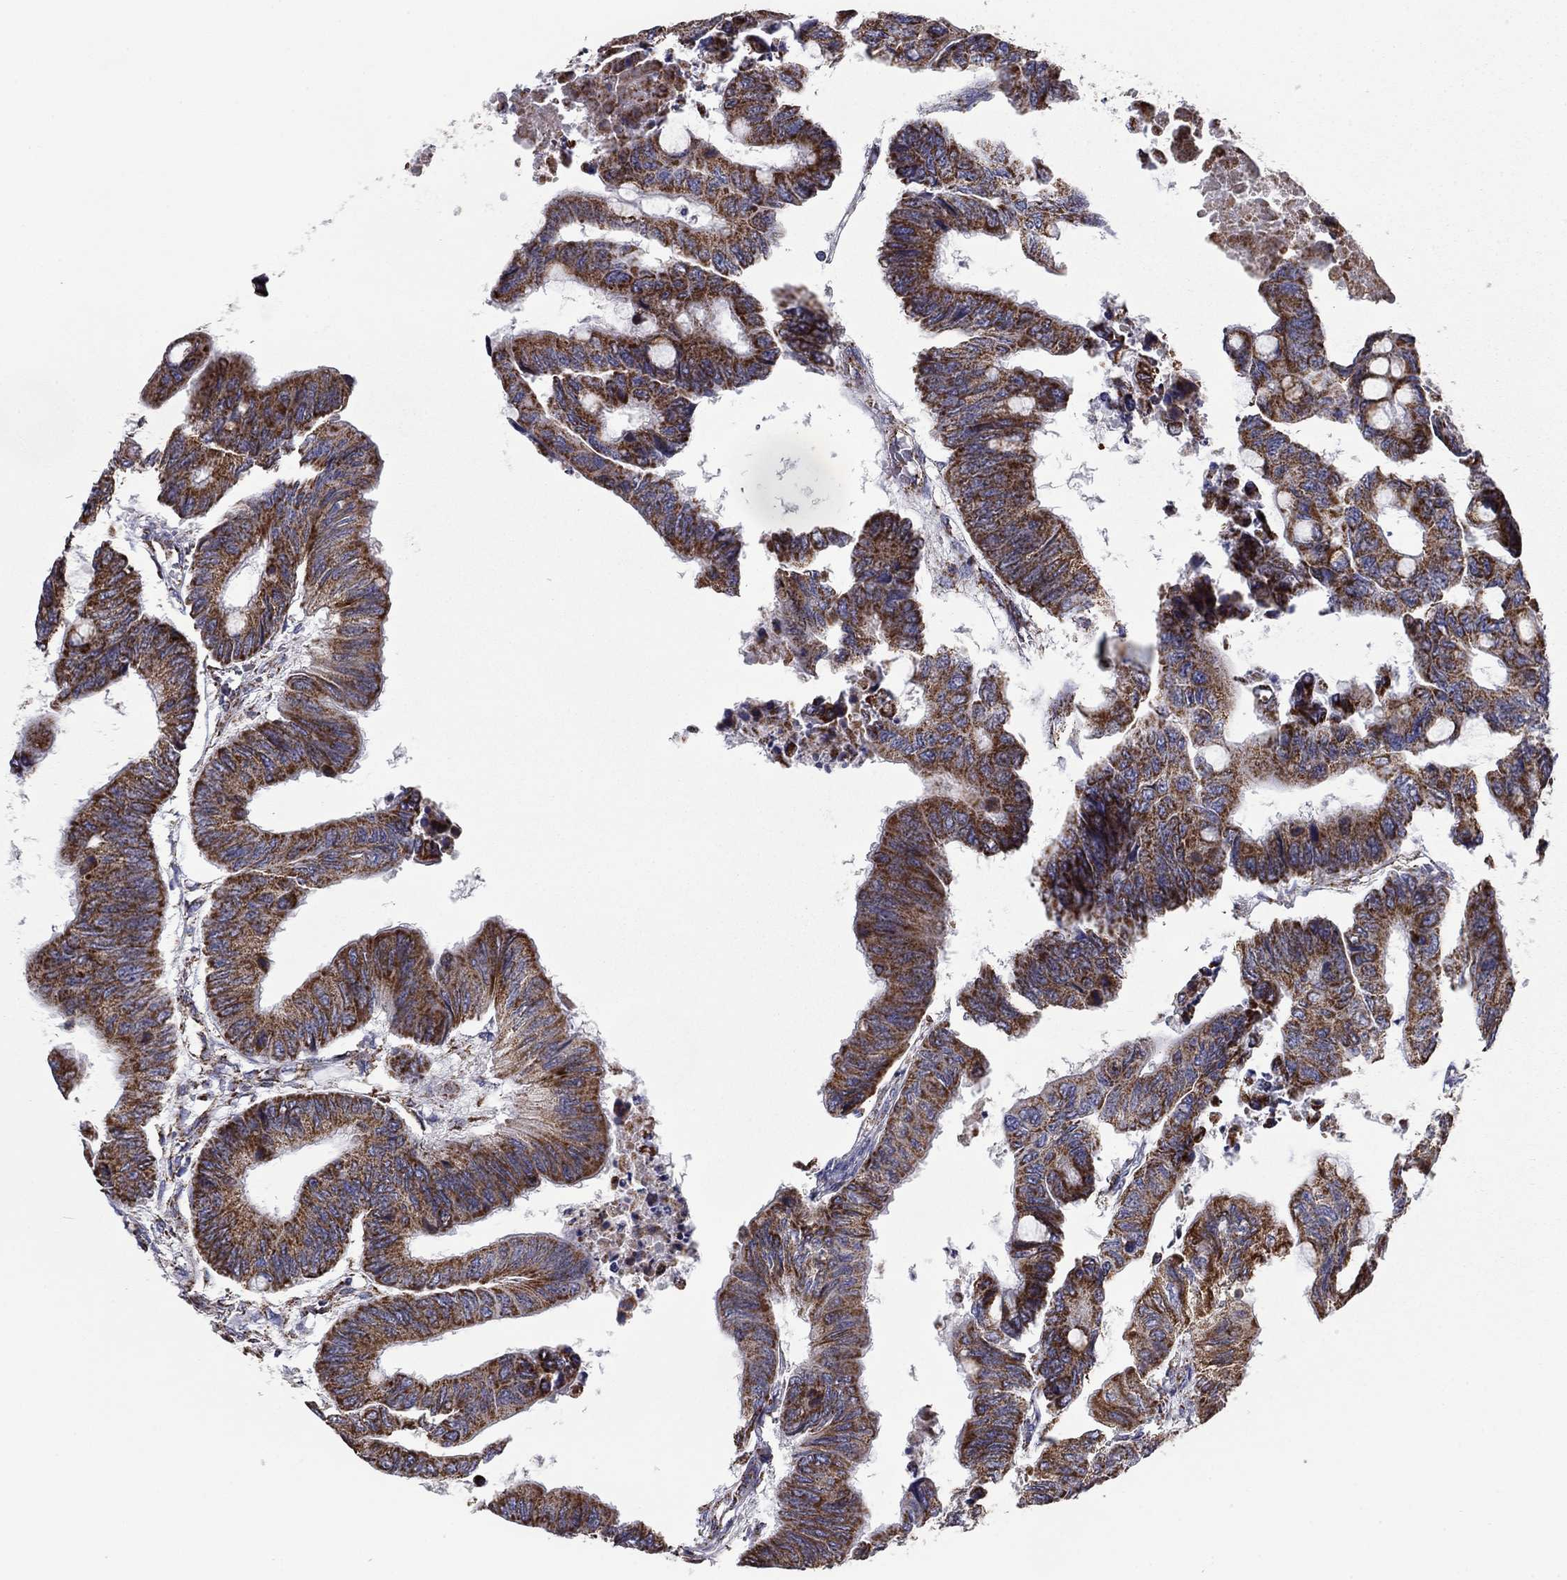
{"staining": {"intensity": "strong", "quantity": ">75%", "location": "cytoplasmic/membranous"}, "tissue": "colorectal cancer", "cell_type": "Tumor cells", "image_type": "cancer", "snomed": [{"axis": "morphology", "description": "Normal tissue, NOS"}, {"axis": "morphology", "description": "Adenocarcinoma, NOS"}, {"axis": "topography", "description": "Rectum"}, {"axis": "topography", "description": "Peripheral nerve tissue"}], "caption": "Immunohistochemical staining of colorectal adenocarcinoma displays strong cytoplasmic/membranous protein positivity in about >75% of tumor cells.", "gene": "NDUFV1", "patient": {"sex": "male", "age": 92}}